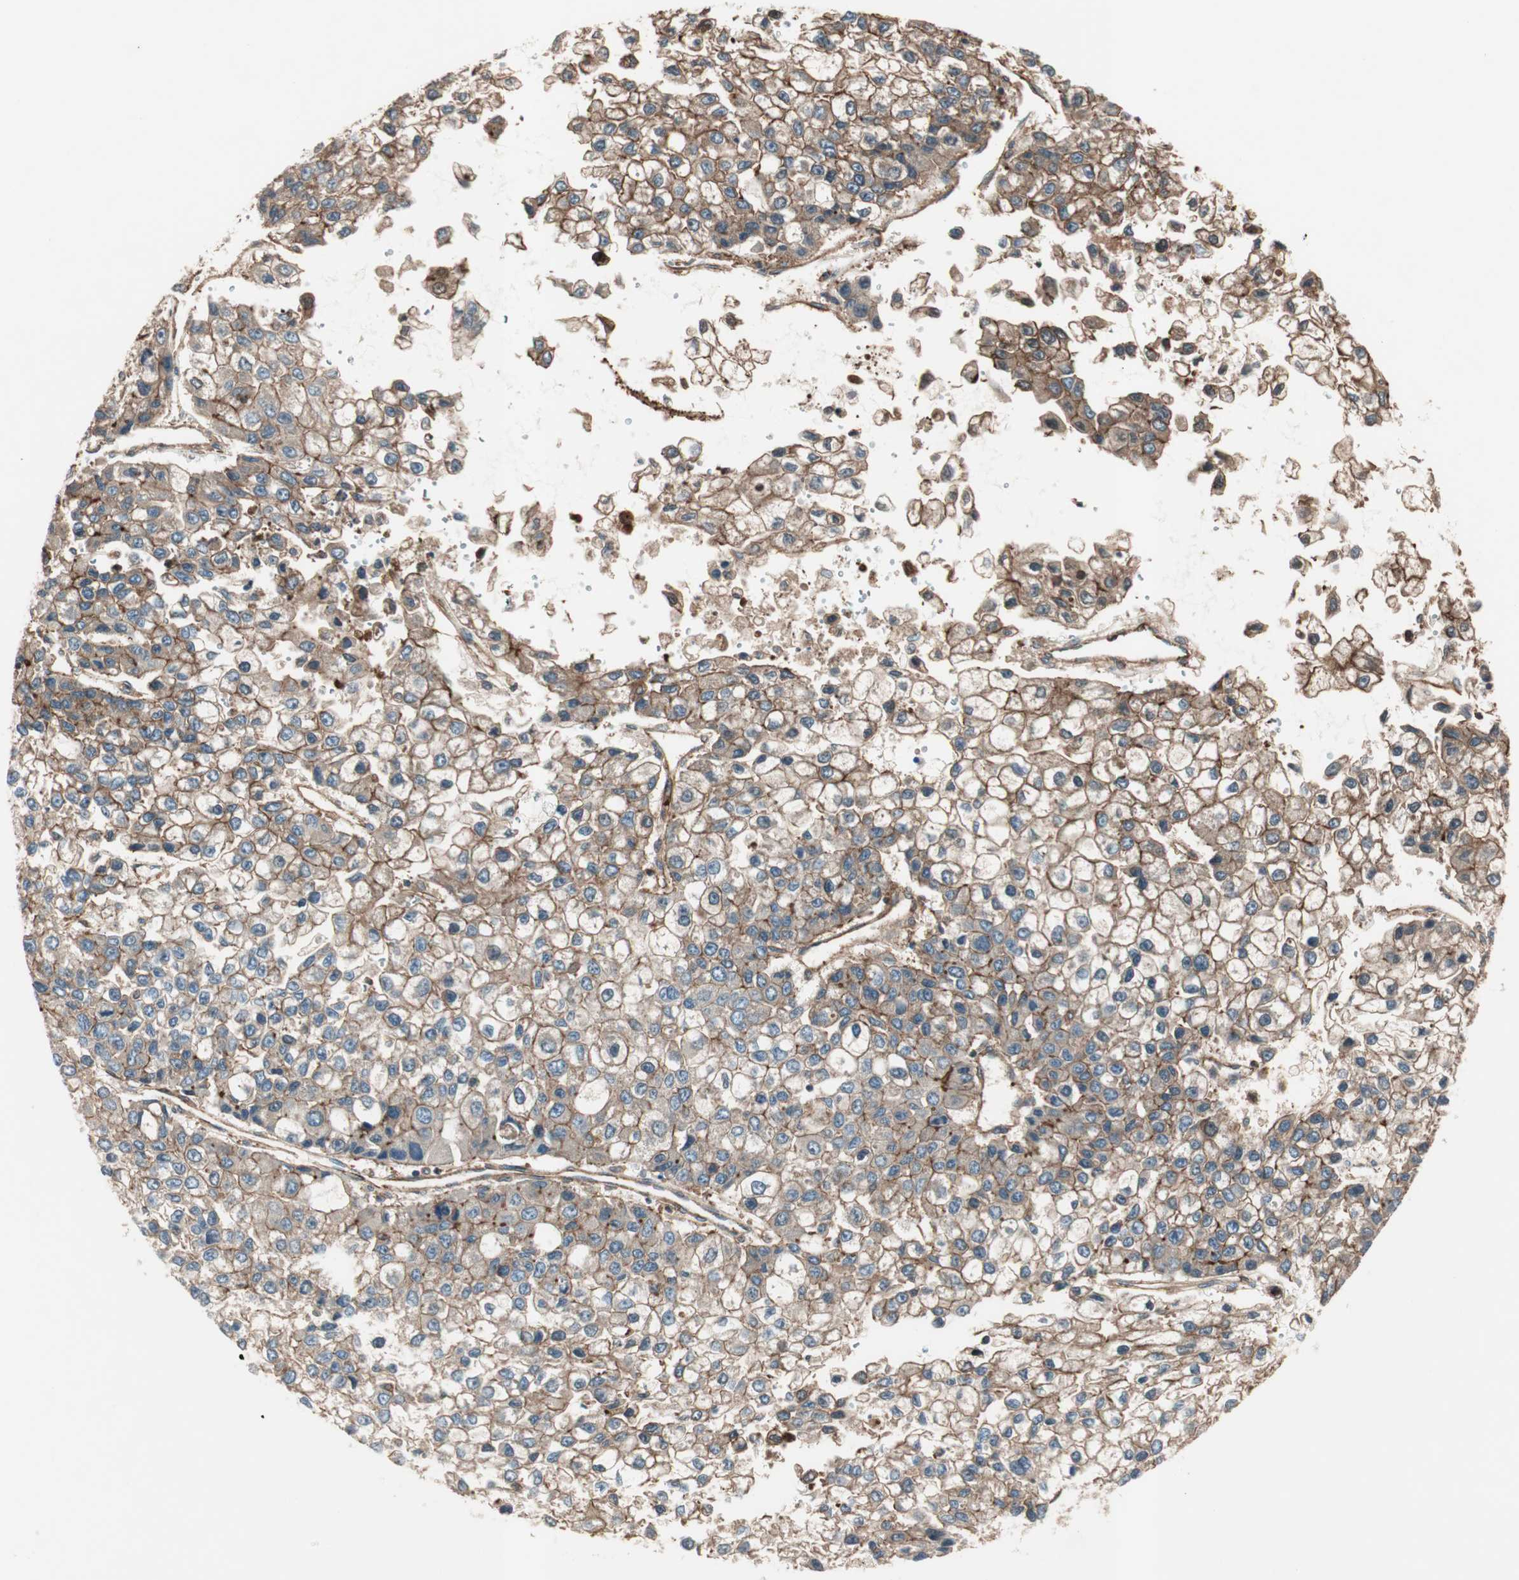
{"staining": {"intensity": "moderate", "quantity": ">75%", "location": "cytoplasmic/membranous"}, "tissue": "liver cancer", "cell_type": "Tumor cells", "image_type": "cancer", "snomed": [{"axis": "morphology", "description": "Carcinoma, Hepatocellular, NOS"}, {"axis": "topography", "description": "Liver"}], "caption": "This photomicrograph displays IHC staining of human hepatocellular carcinoma (liver), with medium moderate cytoplasmic/membranous expression in about >75% of tumor cells.", "gene": "TCP11L1", "patient": {"sex": "female", "age": 66}}